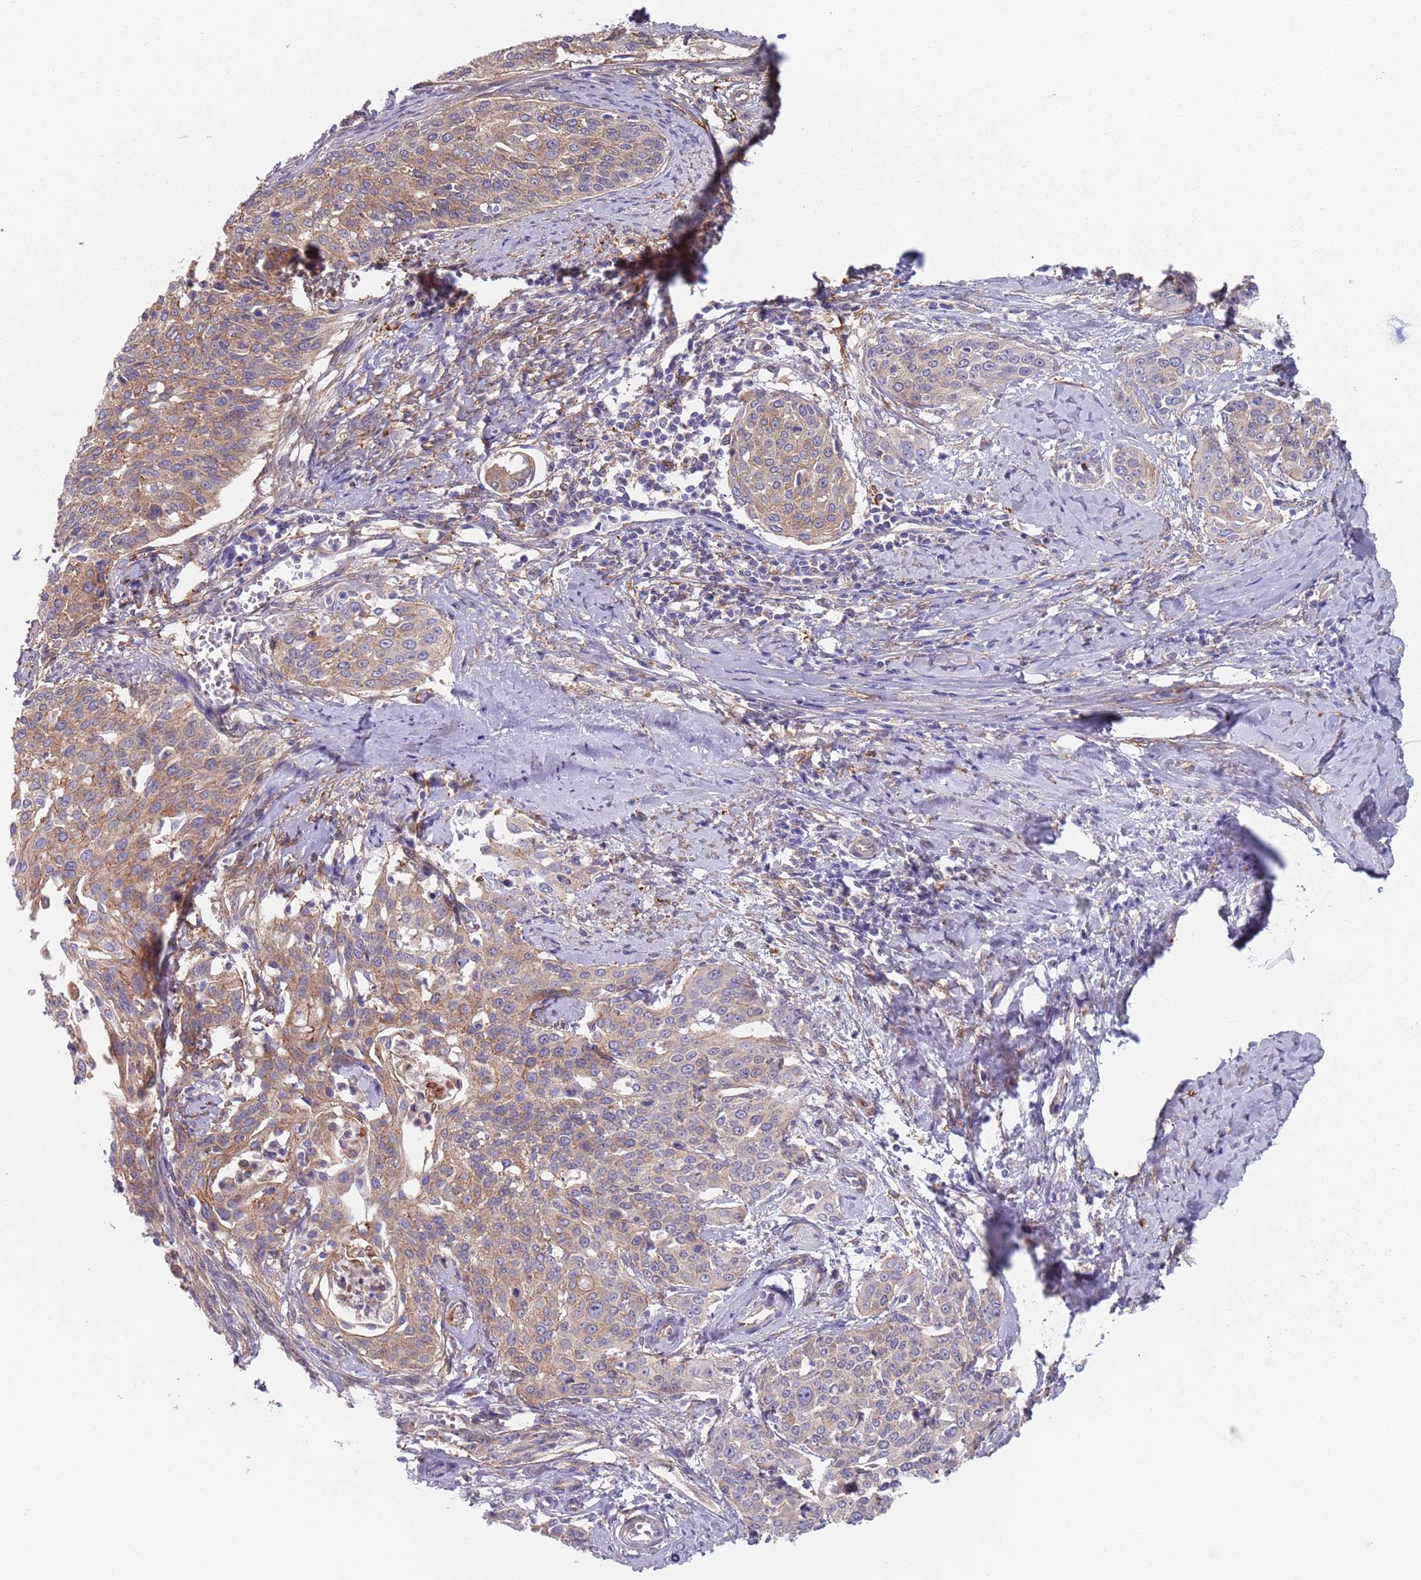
{"staining": {"intensity": "moderate", "quantity": ">75%", "location": "cytoplasmic/membranous"}, "tissue": "cervical cancer", "cell_type": "Tumor cells", "image_type": "cancer", "snomed": [{"axis": "morphology", "description": "Squamous cell carcinoma, NOS"}, {"axis": "topography", "description": "Cervix"}], "caption": "Squamous cell carcinoma (cervical) stained with a brown dye reveals moderate cytoplasmic/membranous positive expression in approximately >75% of tumor cells.", "gene": "APPL2", "patient": {"sex": "female", "age": 44}}